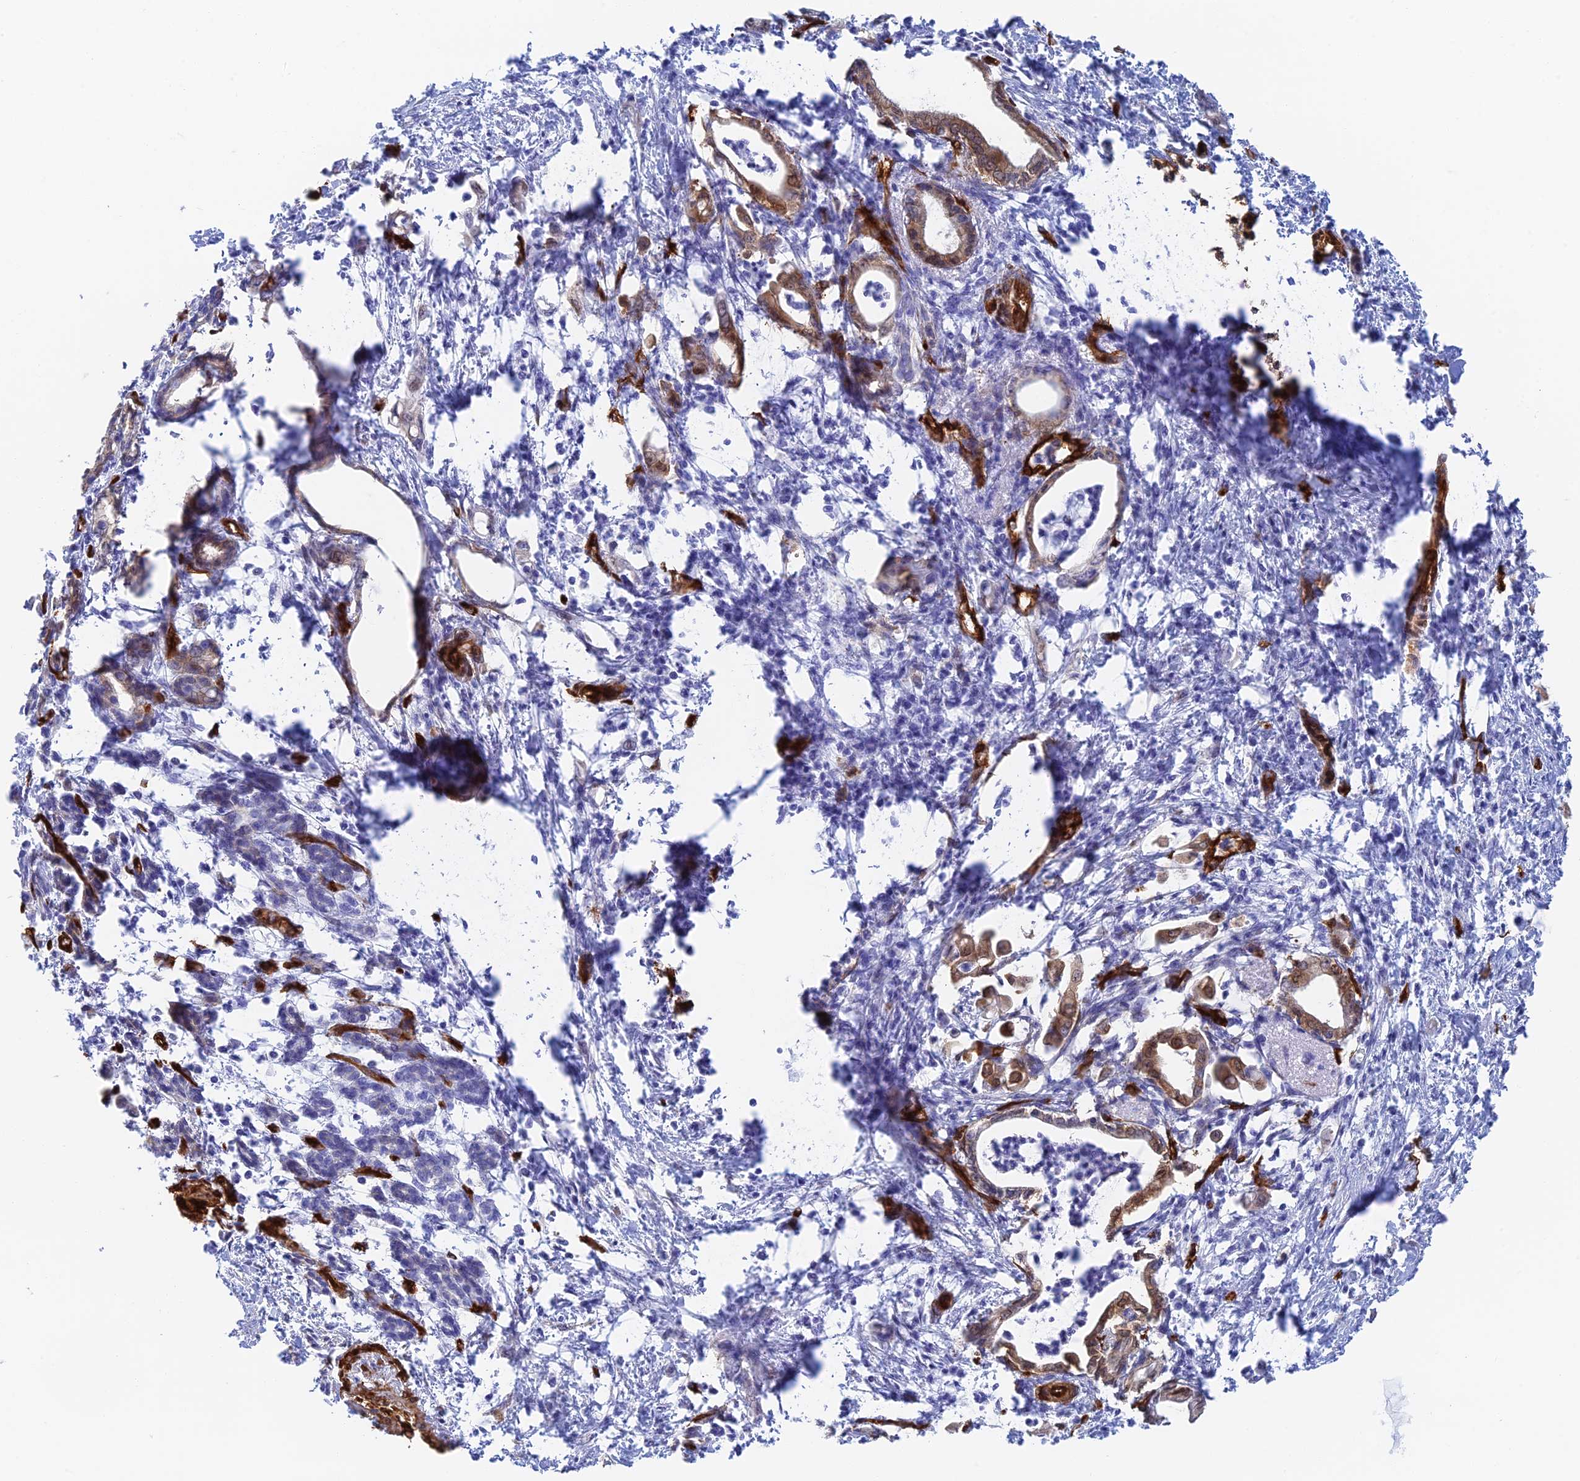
{"staining": {"intensity": "moderate", "quantity": "<25%", "location": "cytoplasmic/membranous"}, "tissue": "pancreatic cancer", "cell_type": "Tumor cells", "image_type": "cancer", "snomed": [{"axis": "morphology", "description": "Adenocarcinoma, NOS"}, {"axis": "topography", "description": "Pancreas"}], "caption": "Immunohistochemistry micrograph of neoplastic tissue: pancreatic cancer stained using immunohistochemistry (IHC) demonstrates low levels of moderate protein expression localized specifically in the cytoplasmic/membranous of tumor cells, appearing as a cytoplasmic/membranous brown color.", "gene": "CRIP2", "patient": {"sex": "female", "age": 55}}